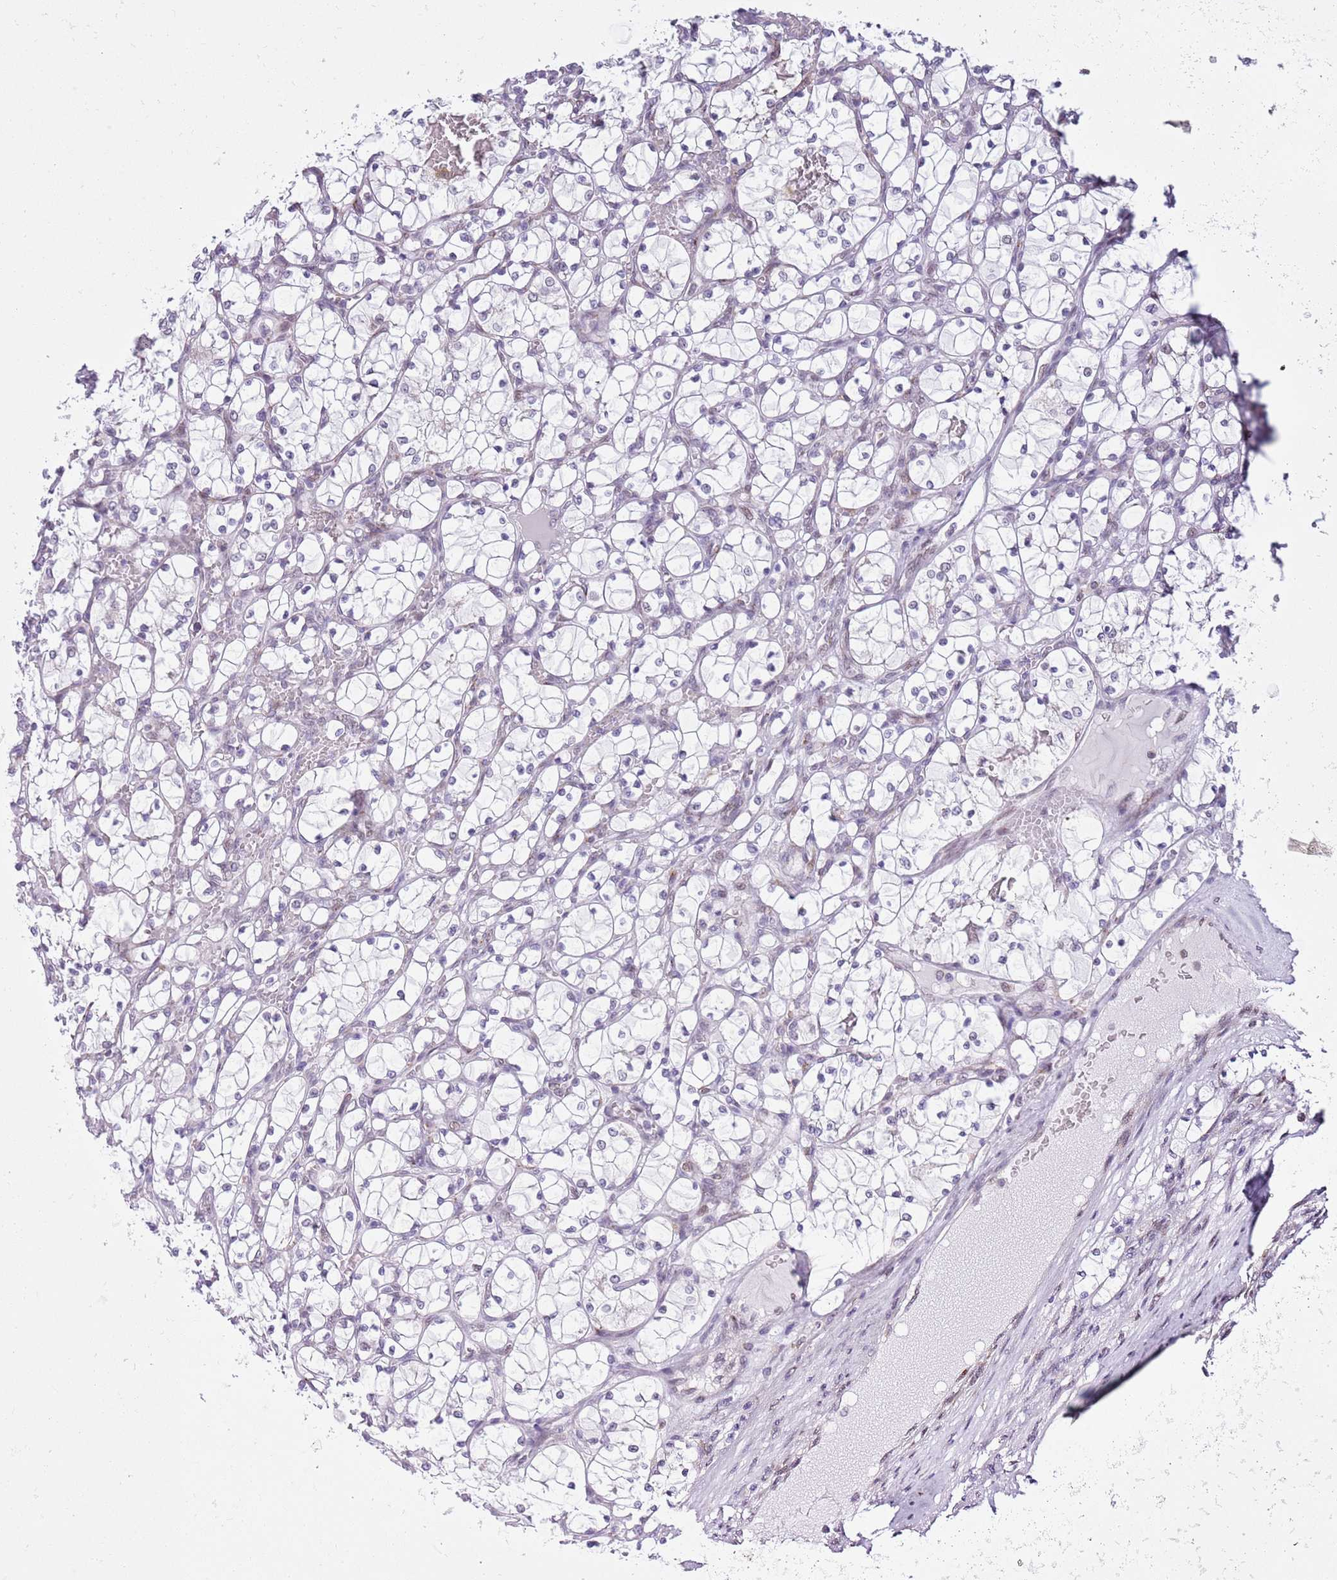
{"staining": {"intensity": "negative", "quantity": "none", "location": "none"}, "tissue": "renal cancer", "cell_type": "Tumor cells", "image_type": "cancer", "snomed": [{"axis": "morphology", "description": "Adenocarcinoma, NOS"}, {"axis": "topography", "description": "Kidney"}], "caption": "Immunohistochemistry (IHC) image of human renal cancer stained for a protein (brown), which shows no expression in tumor cells.", "gene": "ZNF576", "patient": {"sex": "female", "age": 69}}